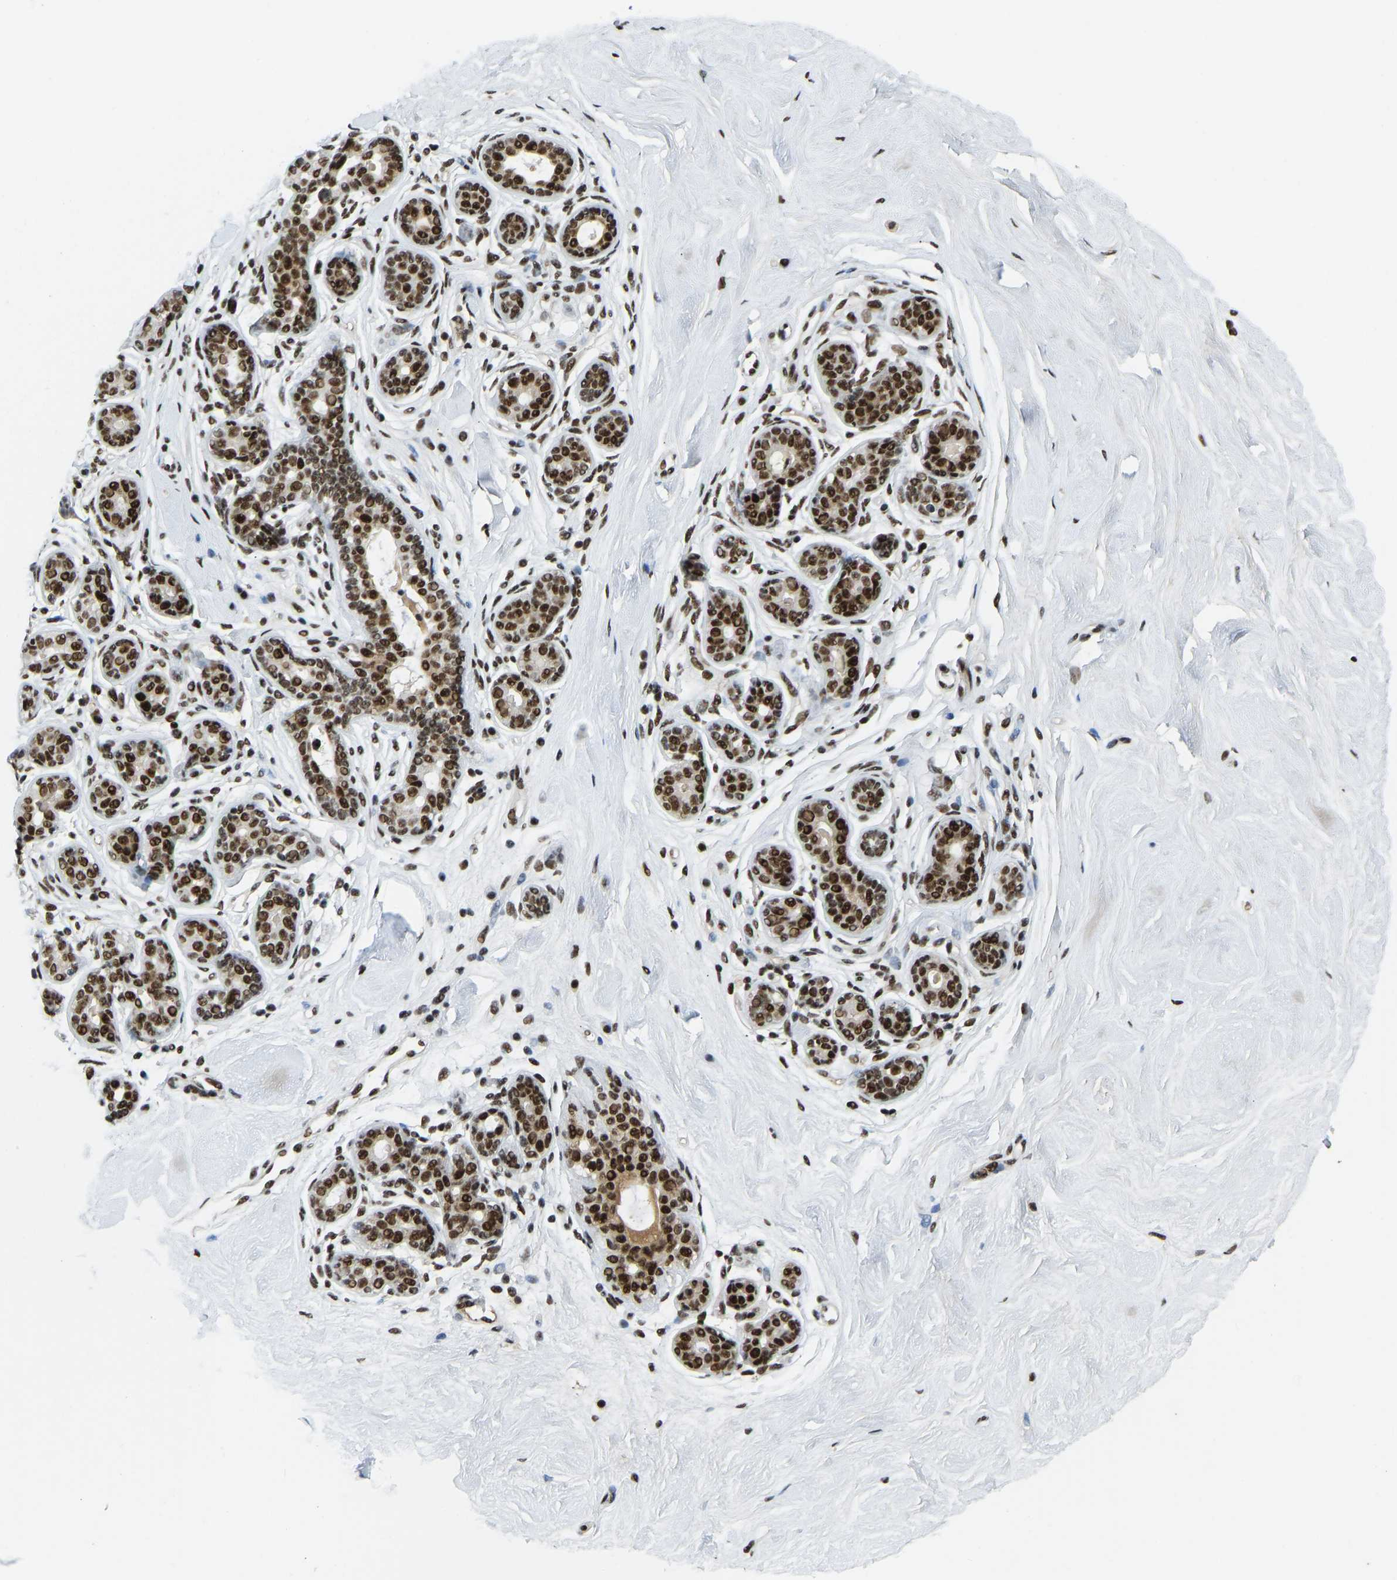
{"staining": {"intensity": "moderate", "quantity": ">75%", "location": "nuclear"}, "tissue": "breast", "cell_type": "Adipocytes", "image_type": "normal", "snomed": [{"axis": "morphology", "description": "Normal tissue, NOS"}, {"axis": "topography", "description": "Breast"}], "caption": "A histopathology image showing moderate nuclear staining in about >75% of adipocytes in benign breast, as visualized by brown immunohistochemical staining.", "gene": "FOXK1", "patient": {"sex": "female", "age": 22}}